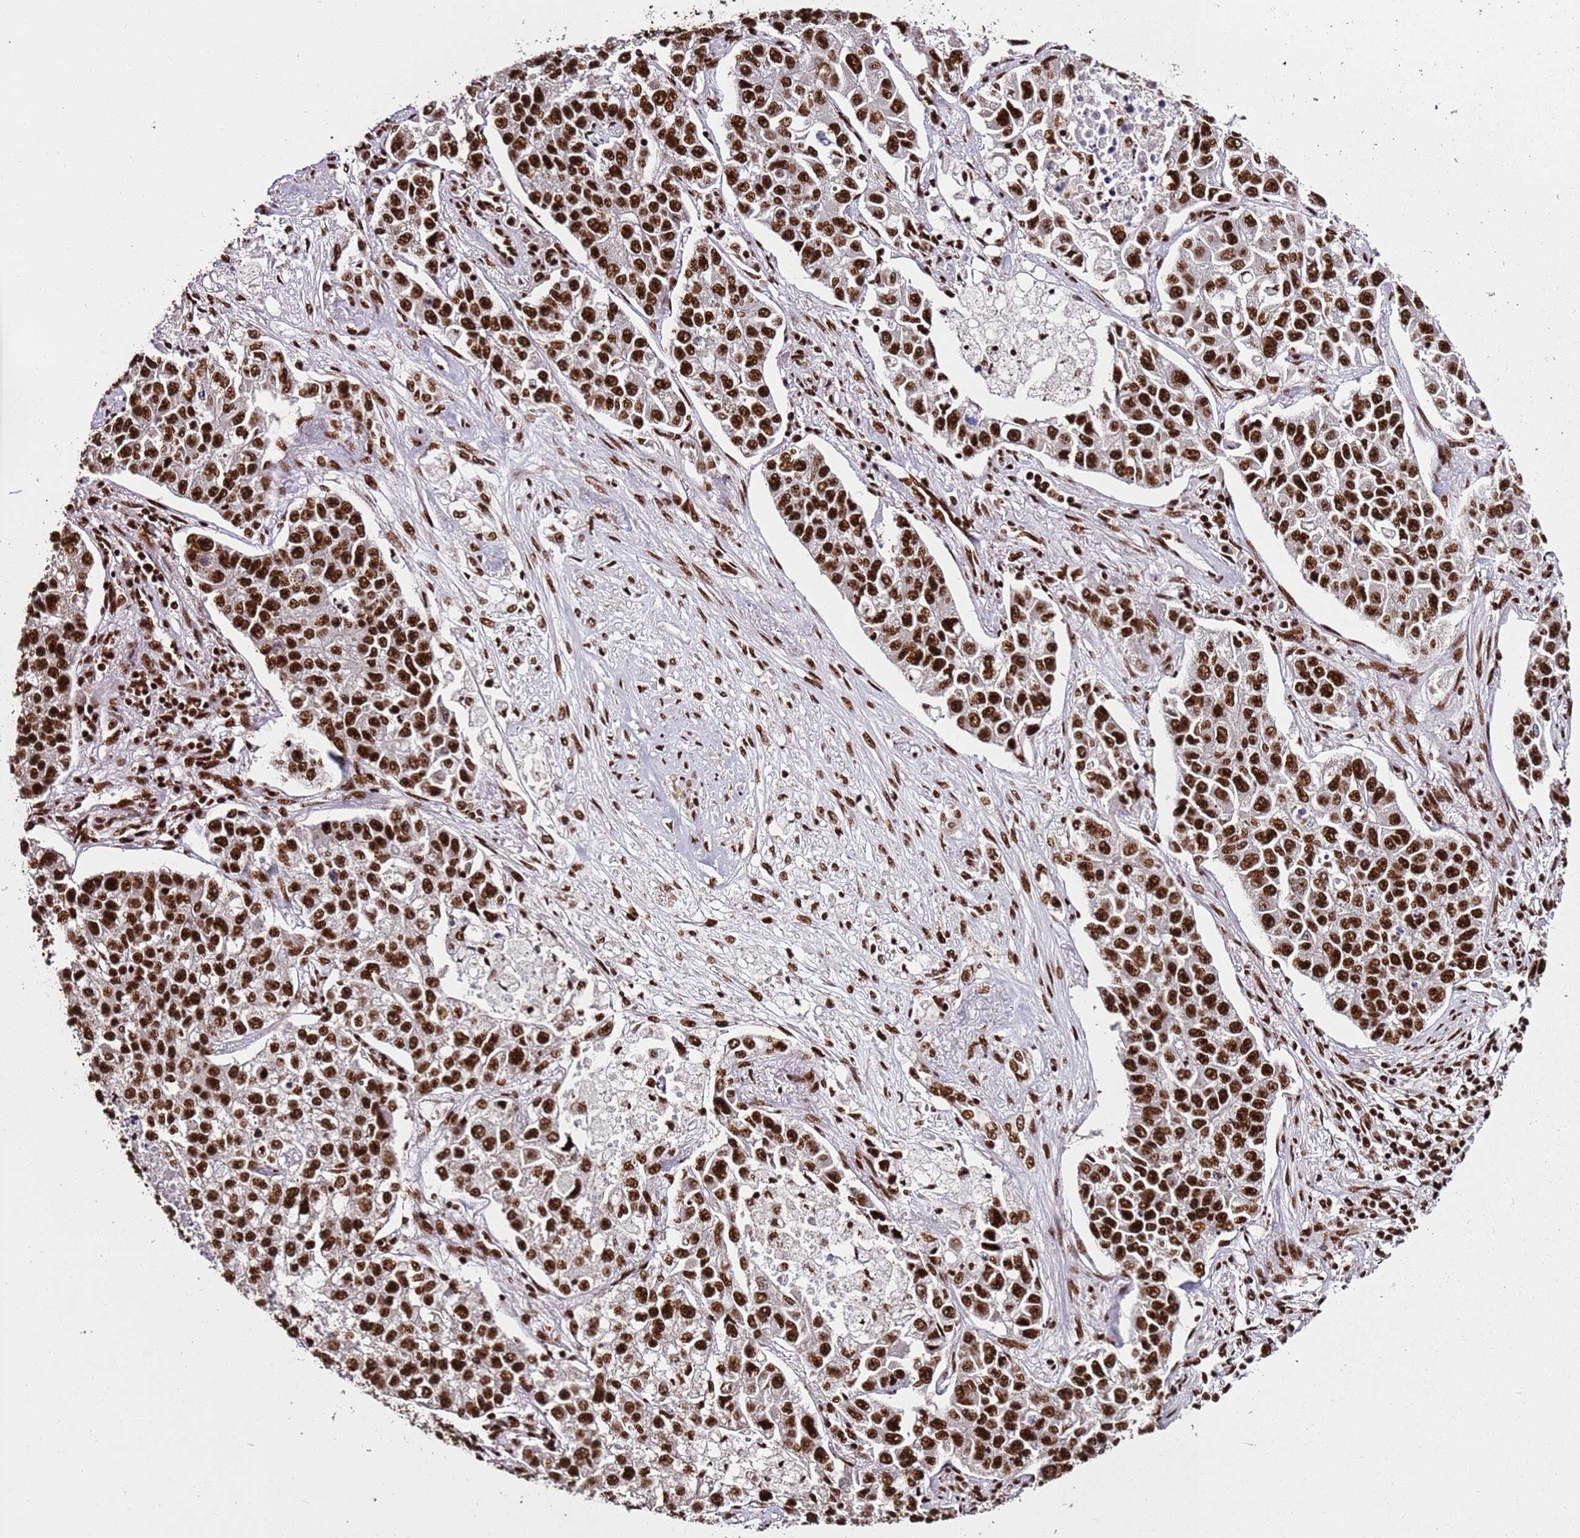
{"staining": {"intensity": "strong", "quantity": ">75%", "location": "nuclear"}, "tissue": "lung cancer", "cell_type": "Tumor cells", "image_type": "cancer", "snomed": [{"axis": "morphology", "description": "Adenocarcinoma, NOS"}, {"axis": "topography", "description": "Lung"}], "caption": "A brown stain highlights strong nuclear expression of a protein in human lung adenocarcinoma tumor cells.", "gene": "C6orf226", "patient": {"sex": "male", "age": 49}}